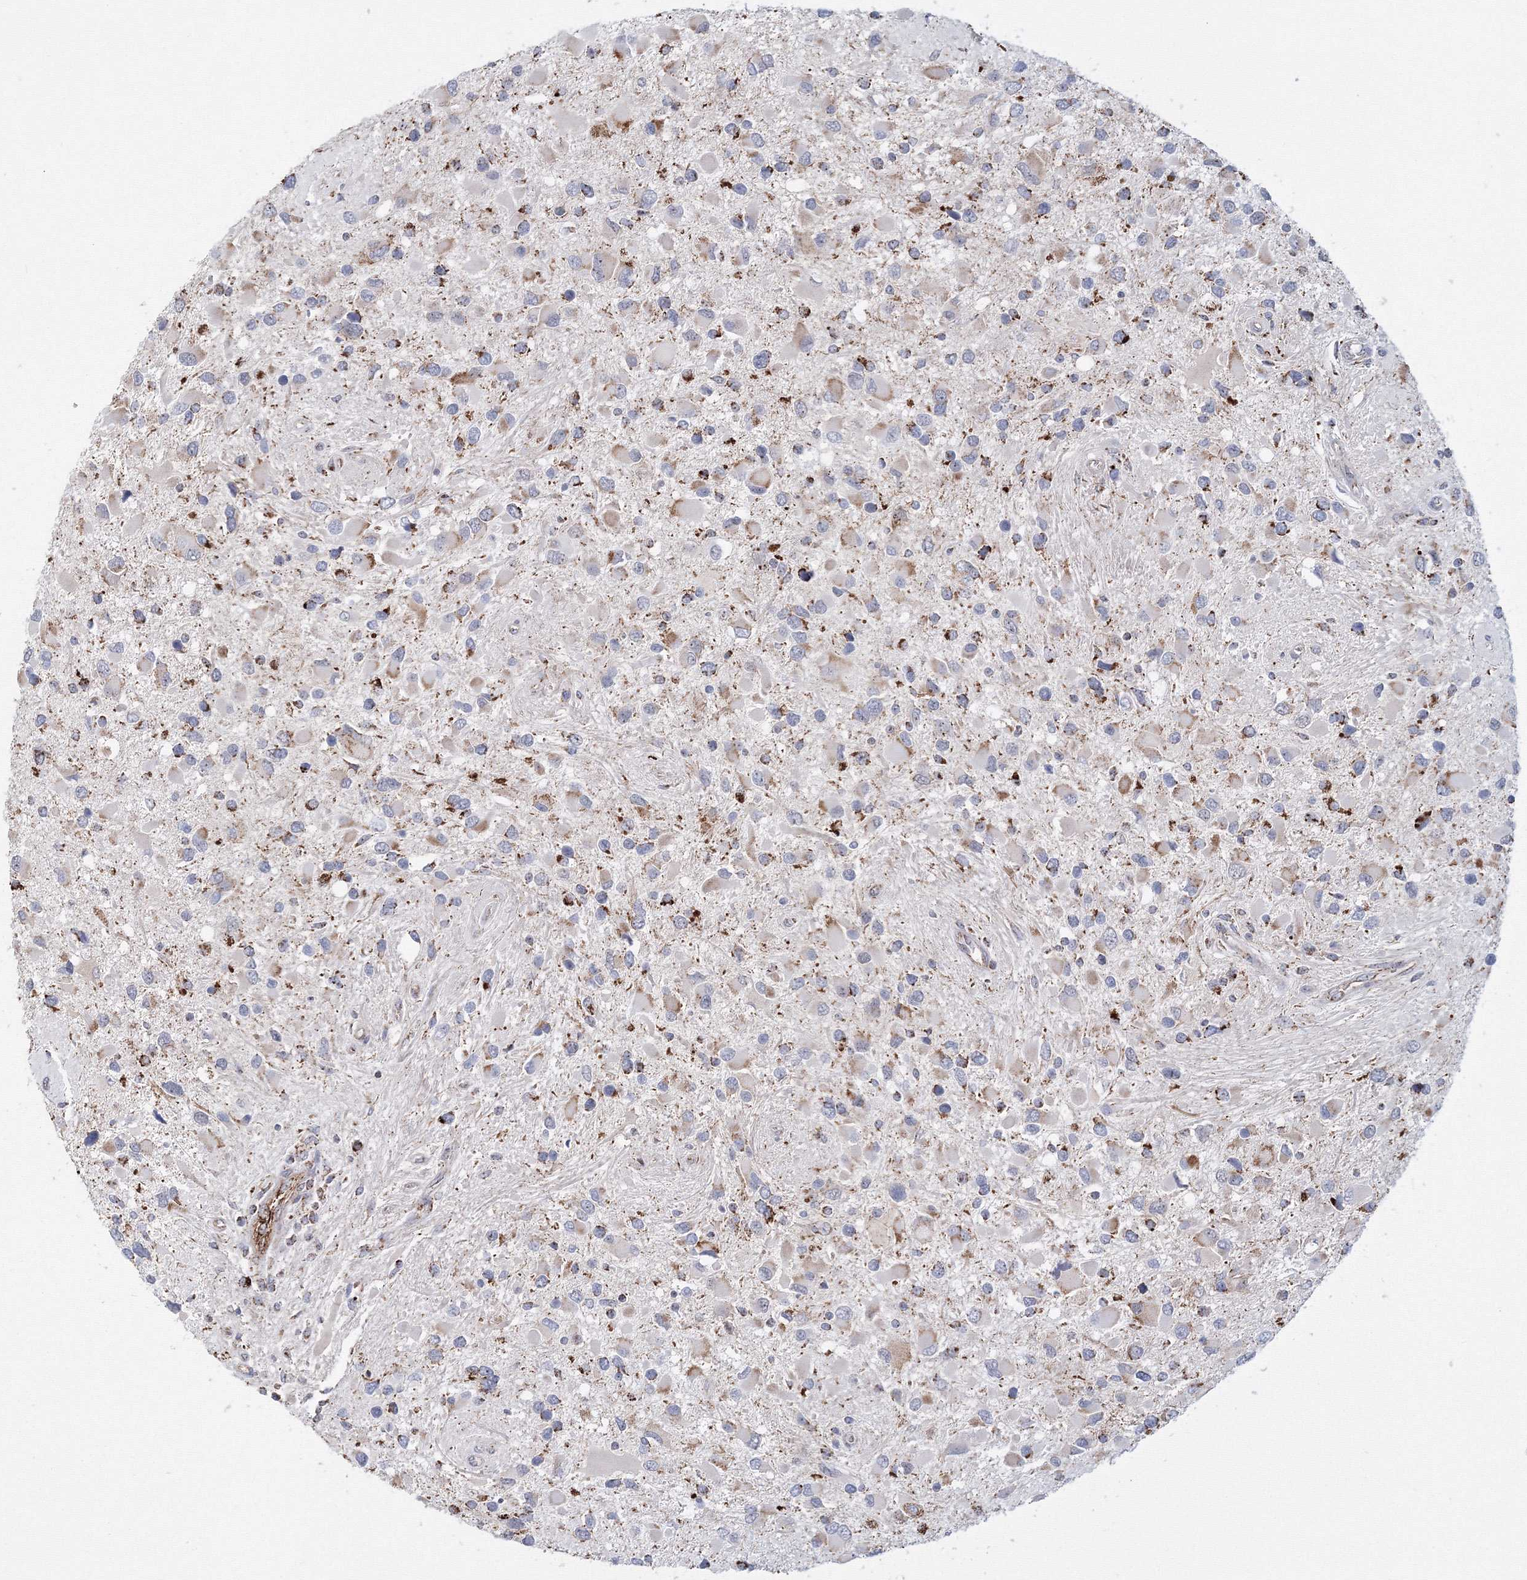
{"staining": {"intensity": "strong", "quantity": "<25%", "location": "cytoplasmic/membranous"}, "tissue": "glioma", "cell_type": "Tumor cells", "image_type": "cancer", "snomed": [{"axis": "morphology", "description": "Glioma, malignant, High grade"}, {"axis": "topography", "description": "Brain"}], "caption": "Human malignant high-grade glioma stained with a brown dye reveals strong cytoplasmic/membranous positive positivity in about <25% of tumor cells.", "gene": "GRPEL1", "patient": {"sex": "male", "age": 53}}